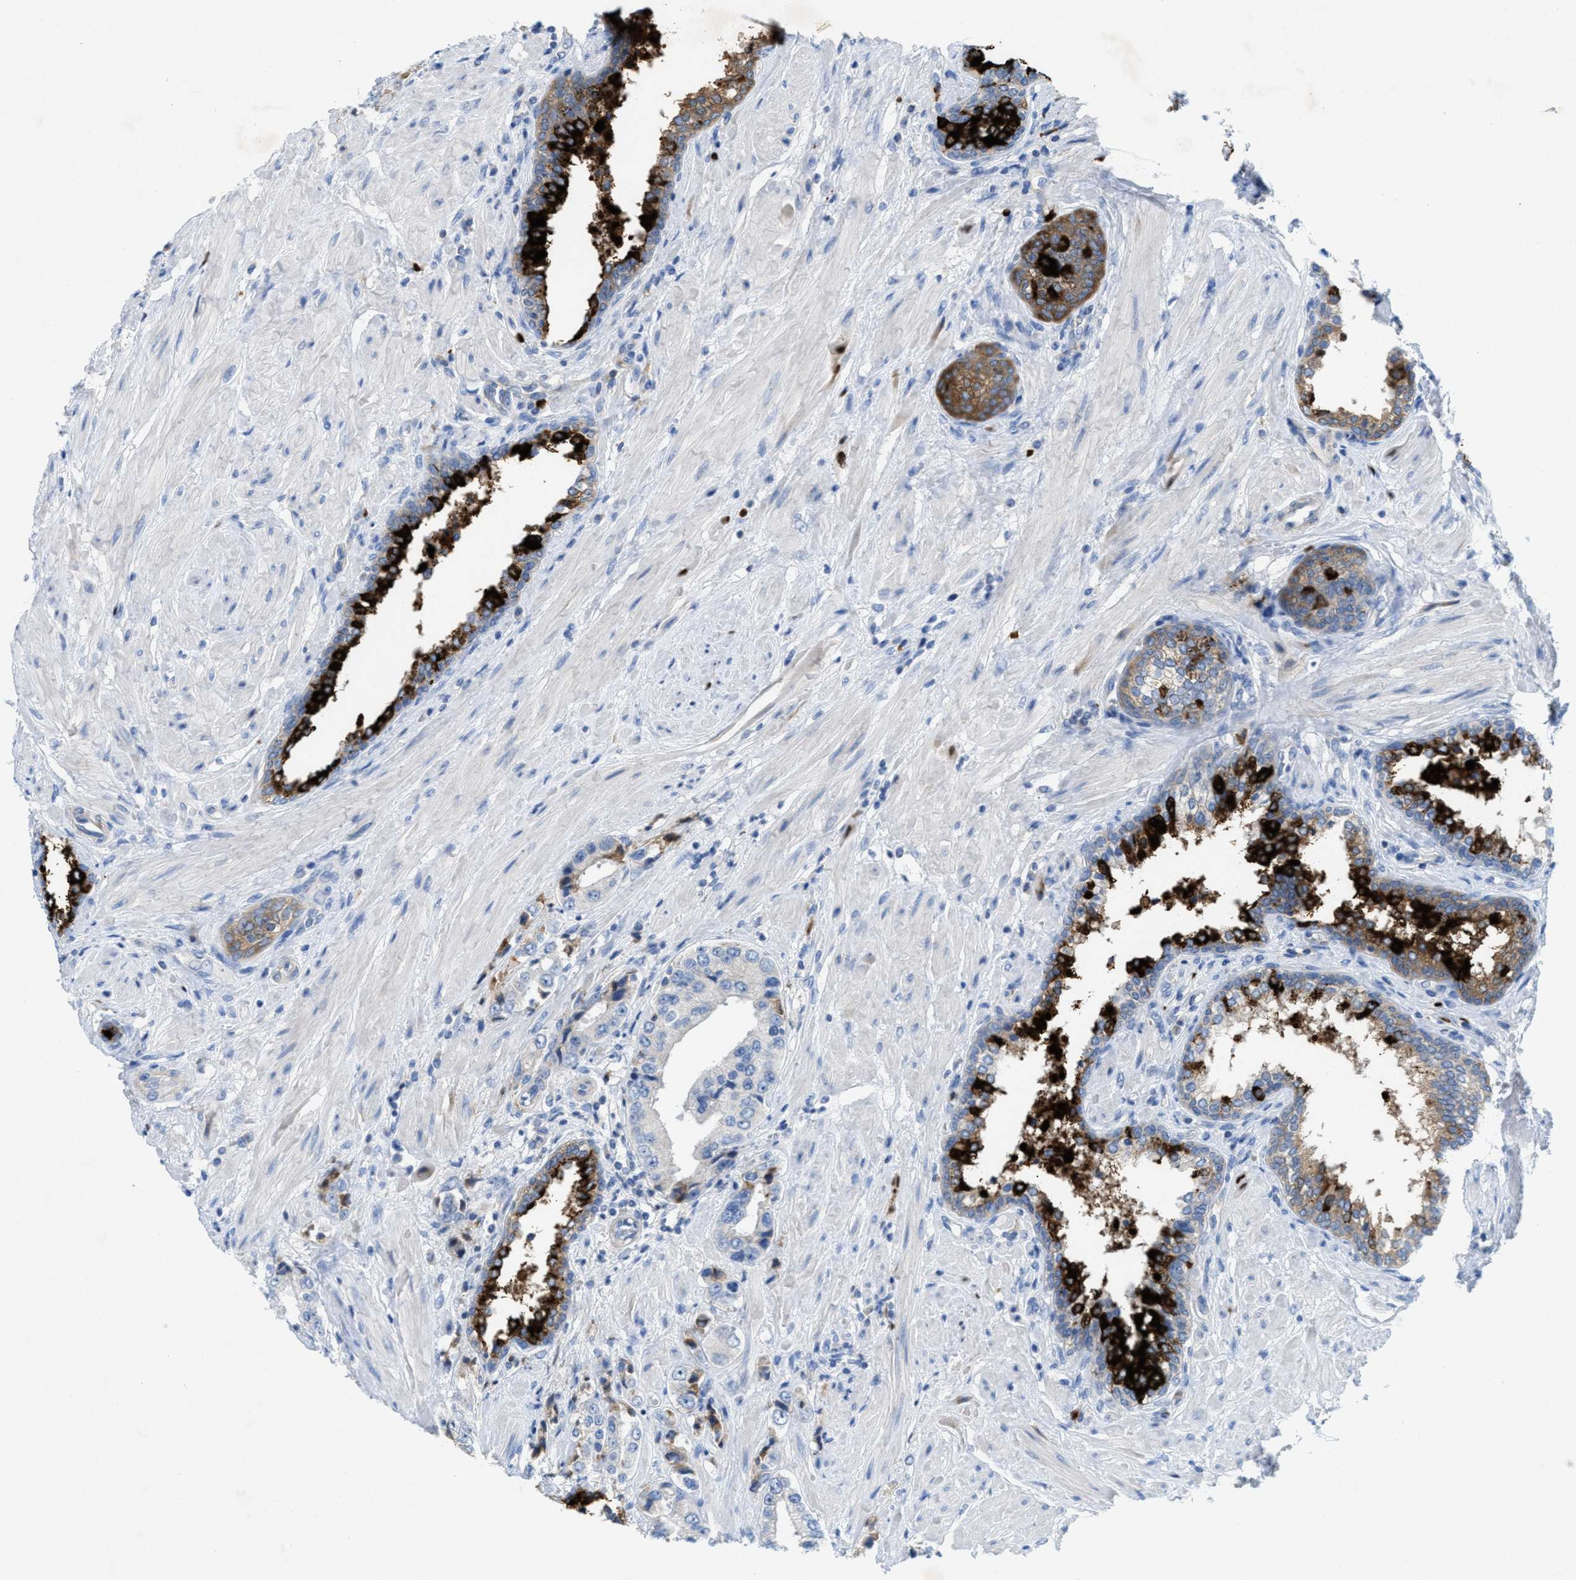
{"staining": {"intensity": "strong", "quantity": "<25%", "location": "cytoplasmic/membranous"}, "tissue": "prostate cancer", "cell_type": "Tumor cells", "image_type": "cancer", "snomed": [{"axis": "morphology", "description": "Adenocarcinoma, High grade"}, {"axis": "topography", "description": "Prostate"}], "caption": "A brown stain labels strong cytoplasmic/membranous positivity of a protein in prostate adenocarcinoma (high-grade) tumor cells. (Brightfield microscopy of DAB IHC at high magnification).", "gene": "CMTM1", "patient": {"sex": "male", "age": 61}}